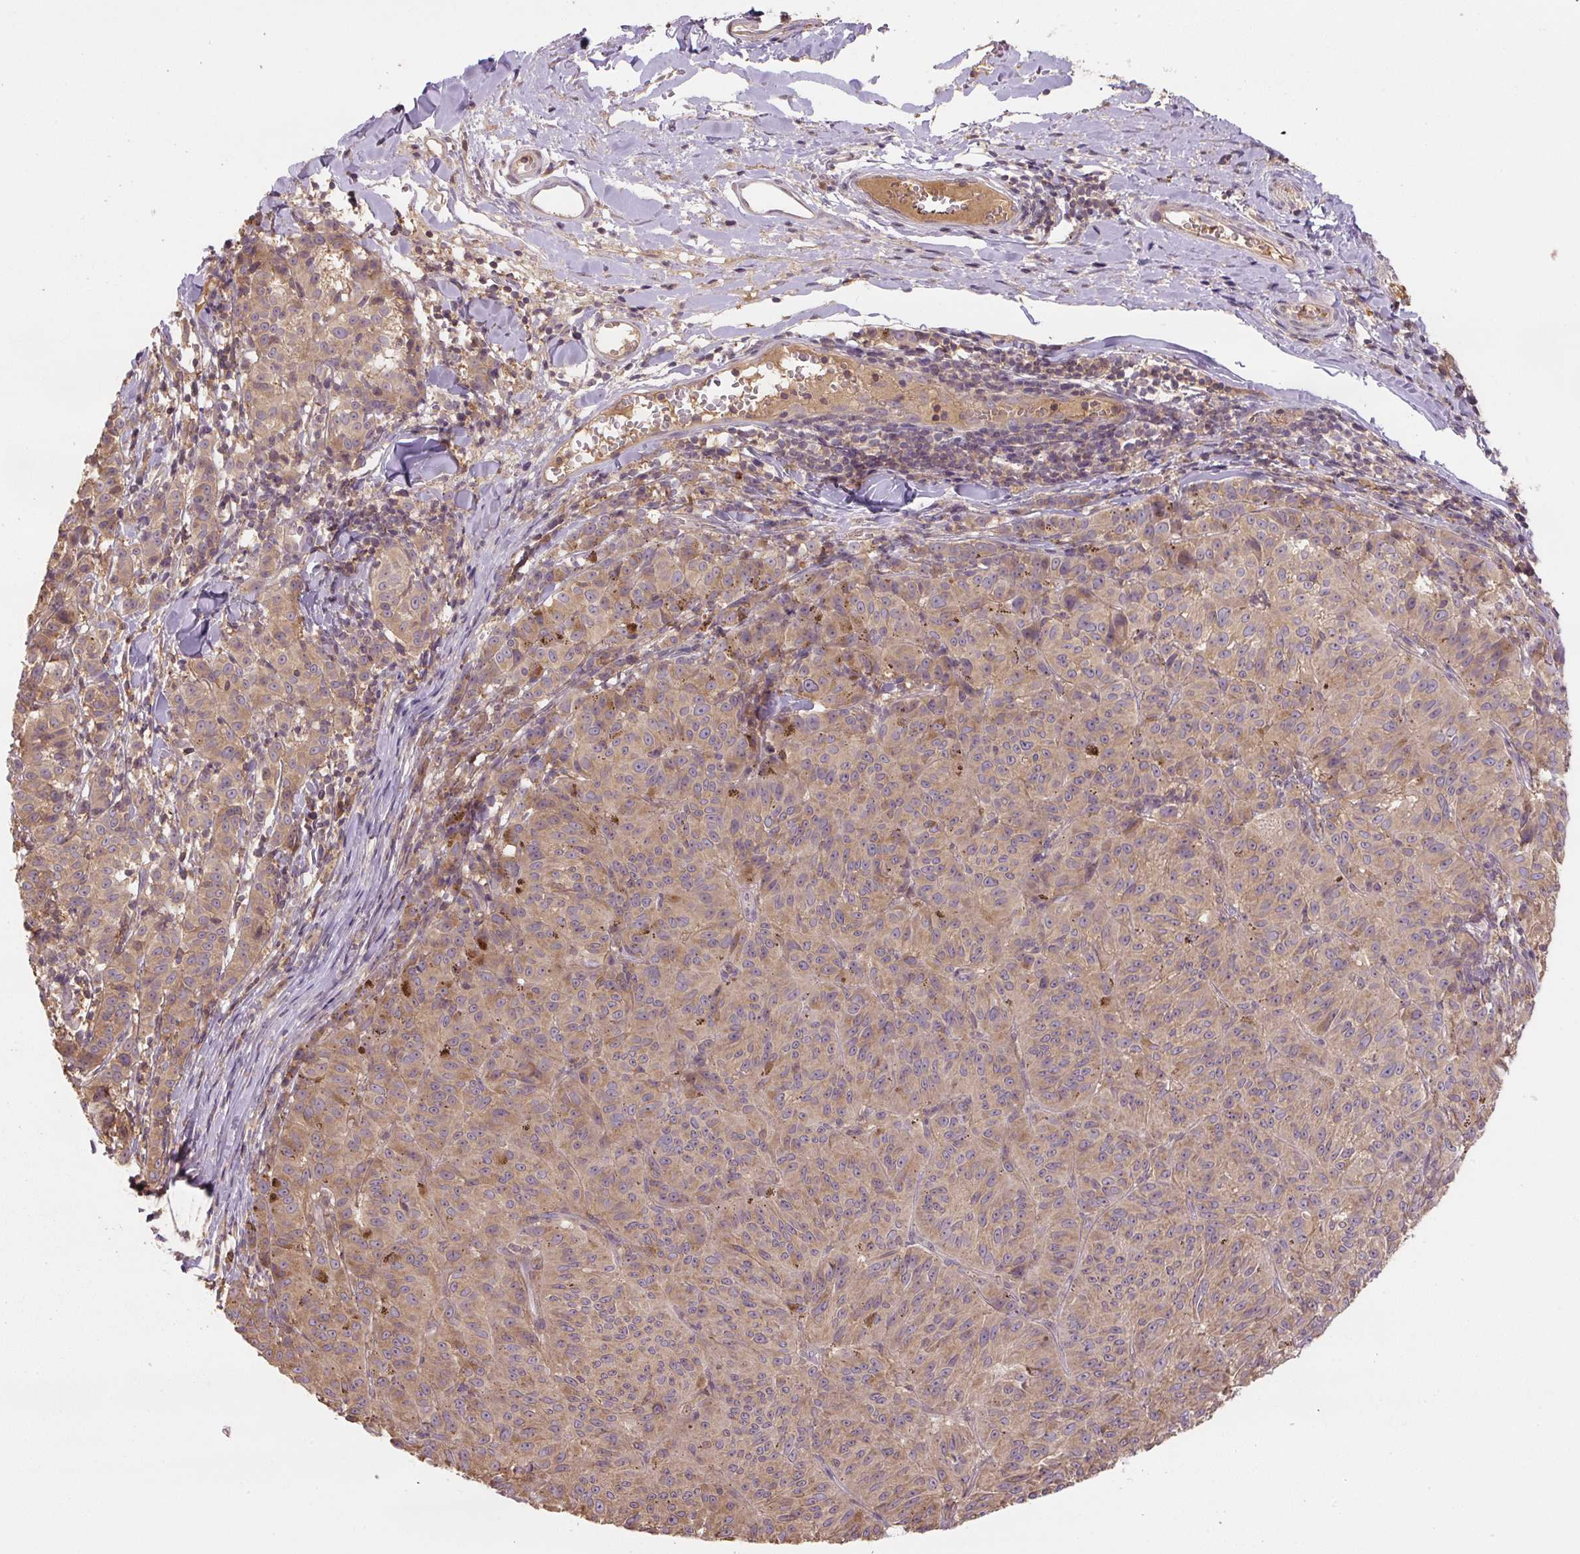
{"staining": {"intensity": "moderate", "quantity": ">75%", "location": "cytoplasmic/membranous"}, "tissue": "melanoma", "cell_type": "Tumor cells", "image_type": "cancer", "snomed": [{"axis": "morphology", "description": "Malignant melanoma, NOS"}, {"axis": "topography", "description": "Skin"}], "caption": "A histopathology image of human melanoma stained for a protein displays moderate cytoplasmic/membranous brown staining in tumor cells.", "gene": "C2orf73", "patient": {"sex": "female", "age": 72}}